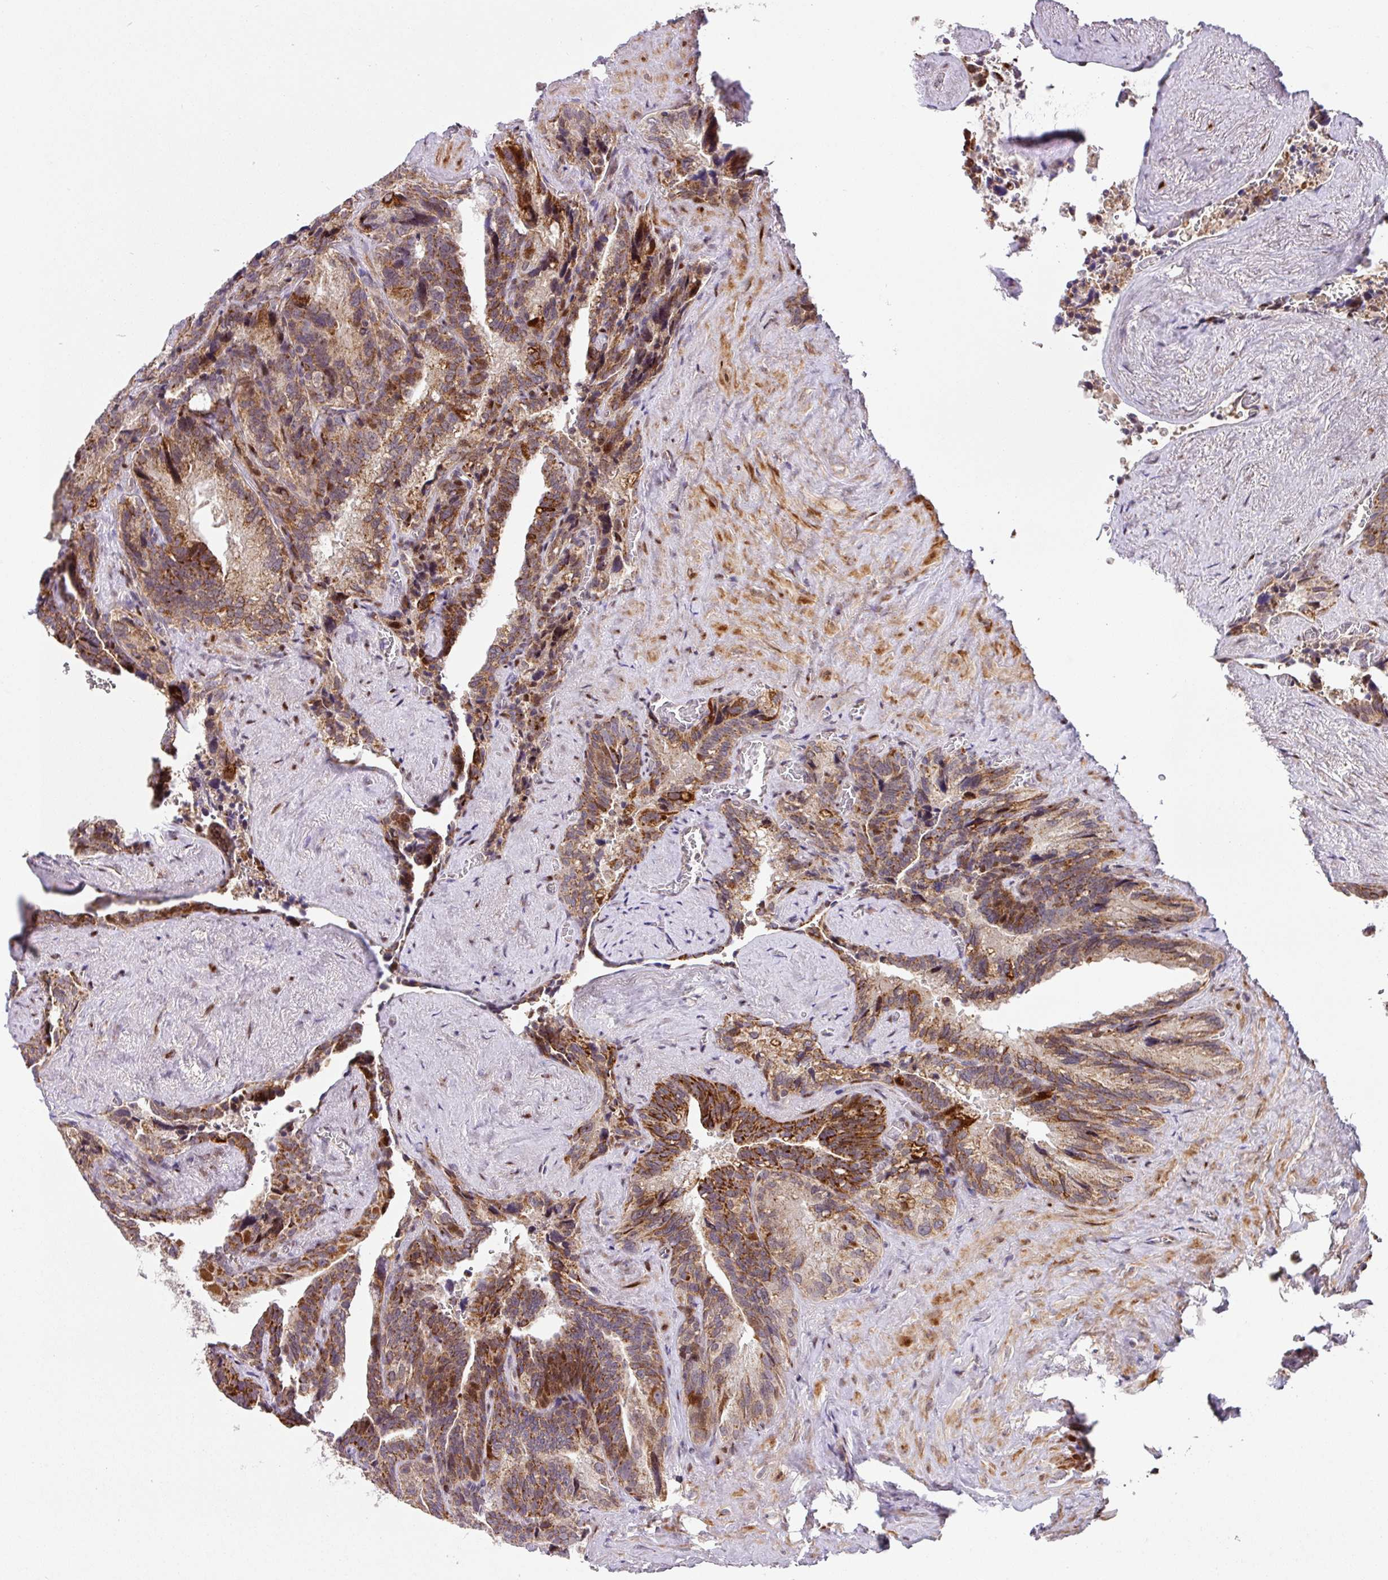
{"staining": {"intensity": "moderate", "quantity": ">75%", "location": "cytoplasmic/membranous,nuclear"}, "tissue": "seminal vesicle", "cell_type": "Glandular cells", "image_type": "normal", "snomed": [{"axis": "morphology", "description": "Normal tissue, NOS"}, {"axis": "topography", "description": "Seminal veicle"}], "caption": "Protein staining of unremarkable seminal vesicle demonstrates moderate cytoplasmic/membranous,nuclear staining in approximately >75% of glandular cells.", "gene": "ENSG00000269547", "patient": {"sex": "male", "age": 68}}